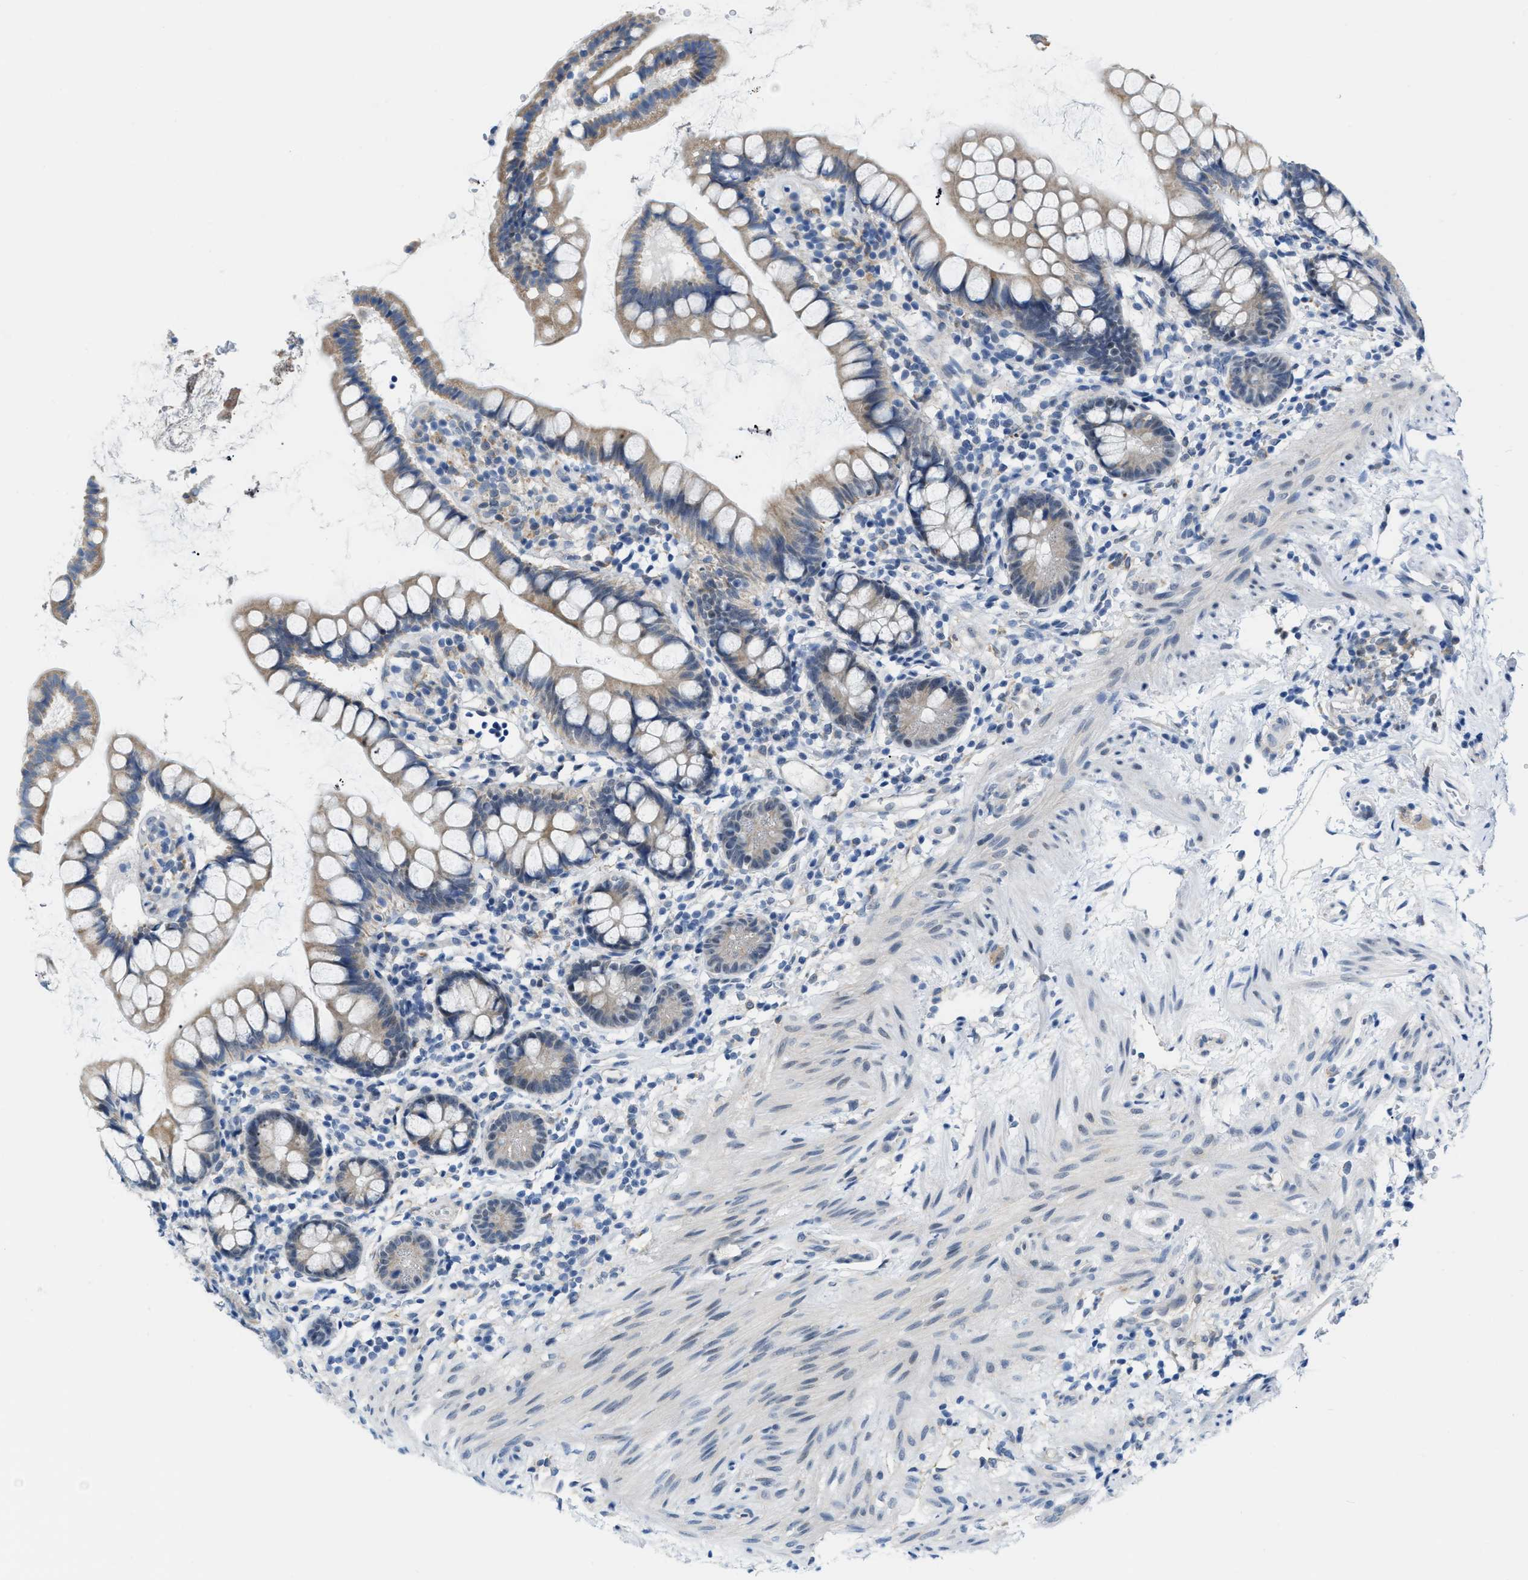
{"staining": {"intensity": "weak", "quantity": "<25%", "location": "cytoplasmic/membranous"}, "tissue": "small intestine", "cell_type": "Glandular cells", "image_type": "normal", "snomed": [{"axis": "morphology", "description": "Normal tissue, NOS"}, {"axis": "topography", "description": "Small intestine"}], "caption": "An image of human small intestine is negative for staining in glandular cells. (Brightfield microscopy of DAB (3,3'-diaminobenzidine) immunohistochemistry (IHC) at high magnification).", "gene": "PHRF1", "patient": {"sex": "female", "age": 84}}